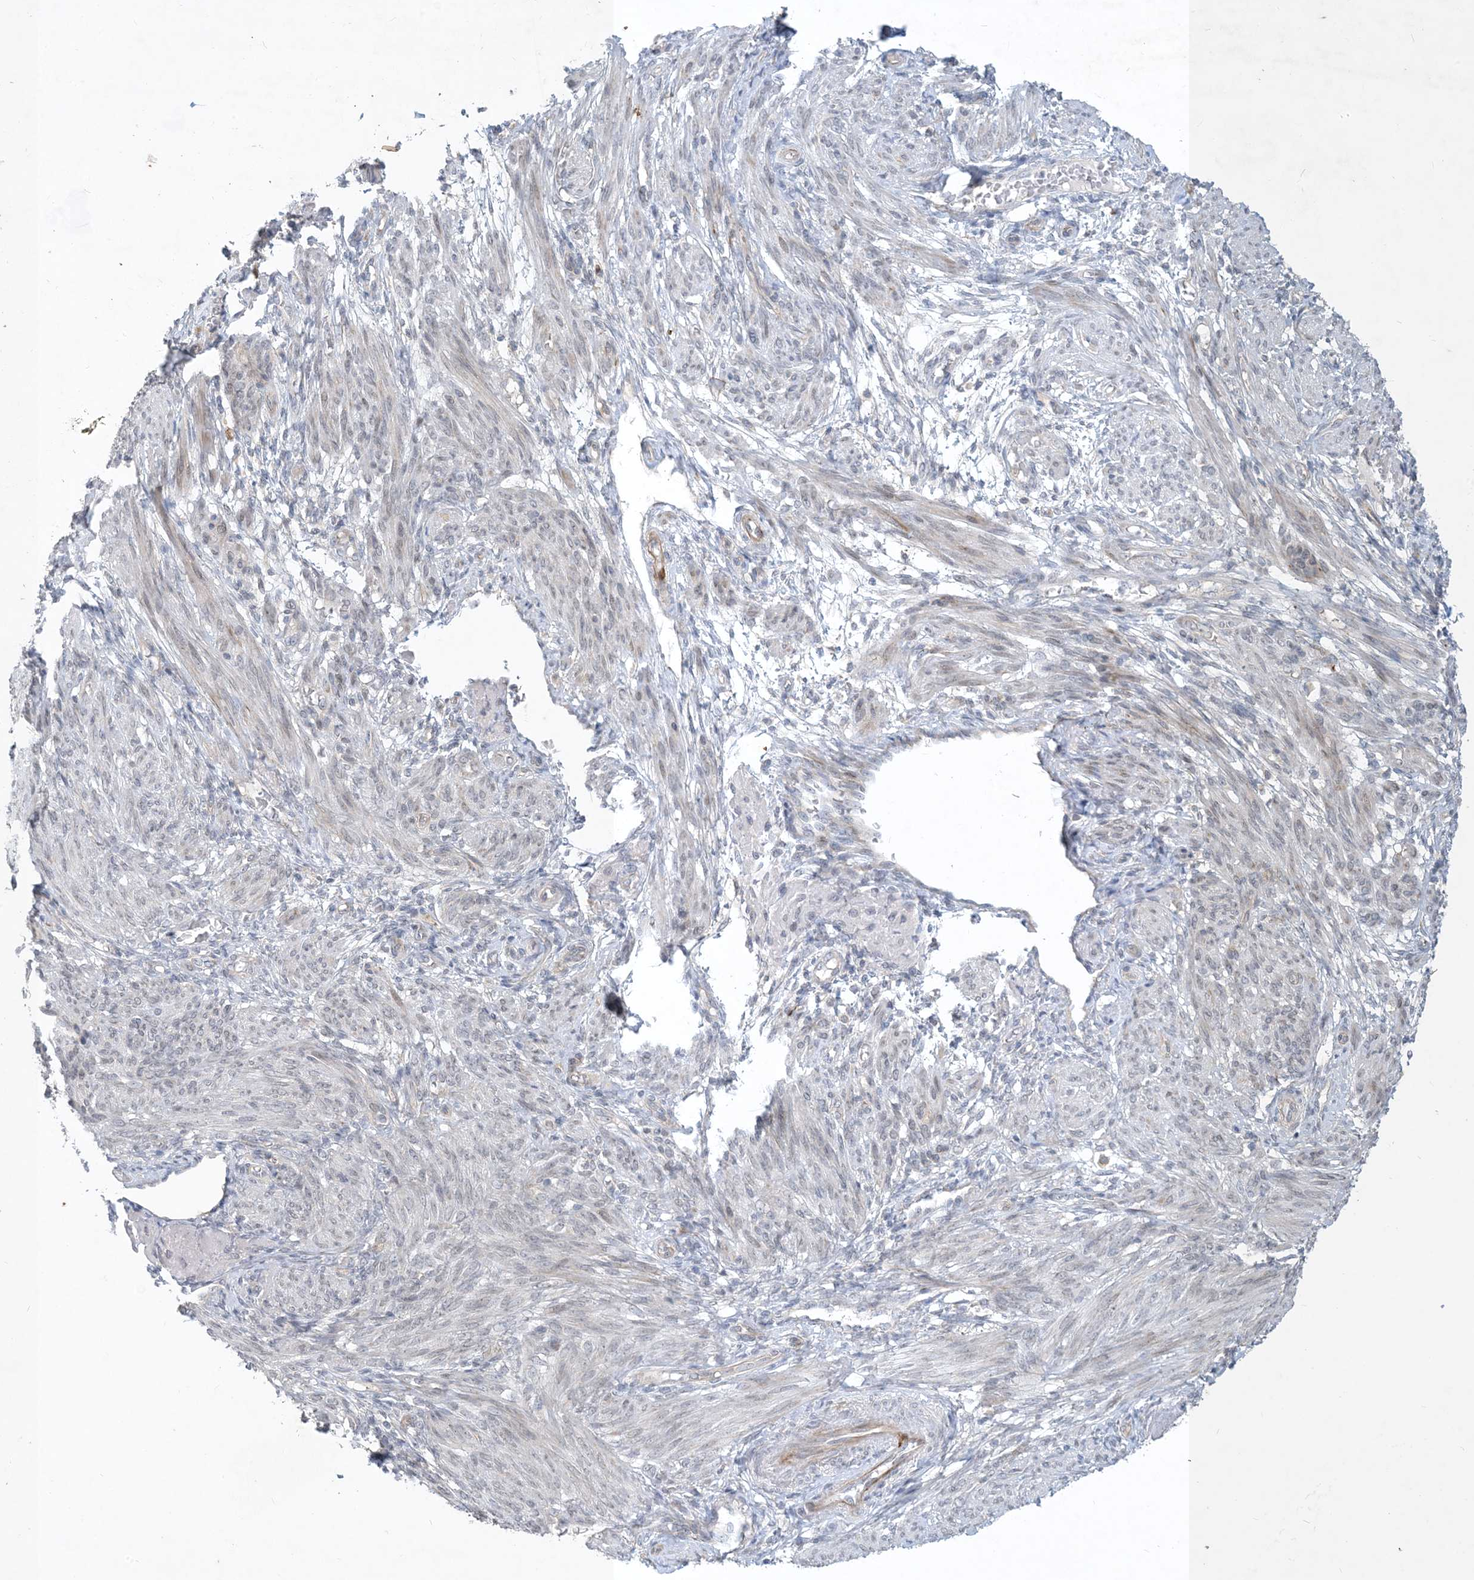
{"staining": {"intensity": "moderate", "quantity": "<25%", "location": "cytoplasmic/membranous"}, "tissue": "smooth muscle", "cell_type": "Smooth muscle cells", "image_type": "normal", "snomed": [{"axis": "morphology", "description": "Normal tissue, NOS"}, {"axis": "topography", "description": "Smooth muscle"}], "caption": "The immunohistochemical stain labels moderate cytoplasmic/membranous positivity in smooth muscle cells of benign smooth muscle. Using DAB (3,3'-diaminobenzidine) (brown) and hematoxylin (blue) stains, captured at high magnification using brightfield microscopy.", "gene": "CDS1", "patient": {"sex": "female", "age": 39}}